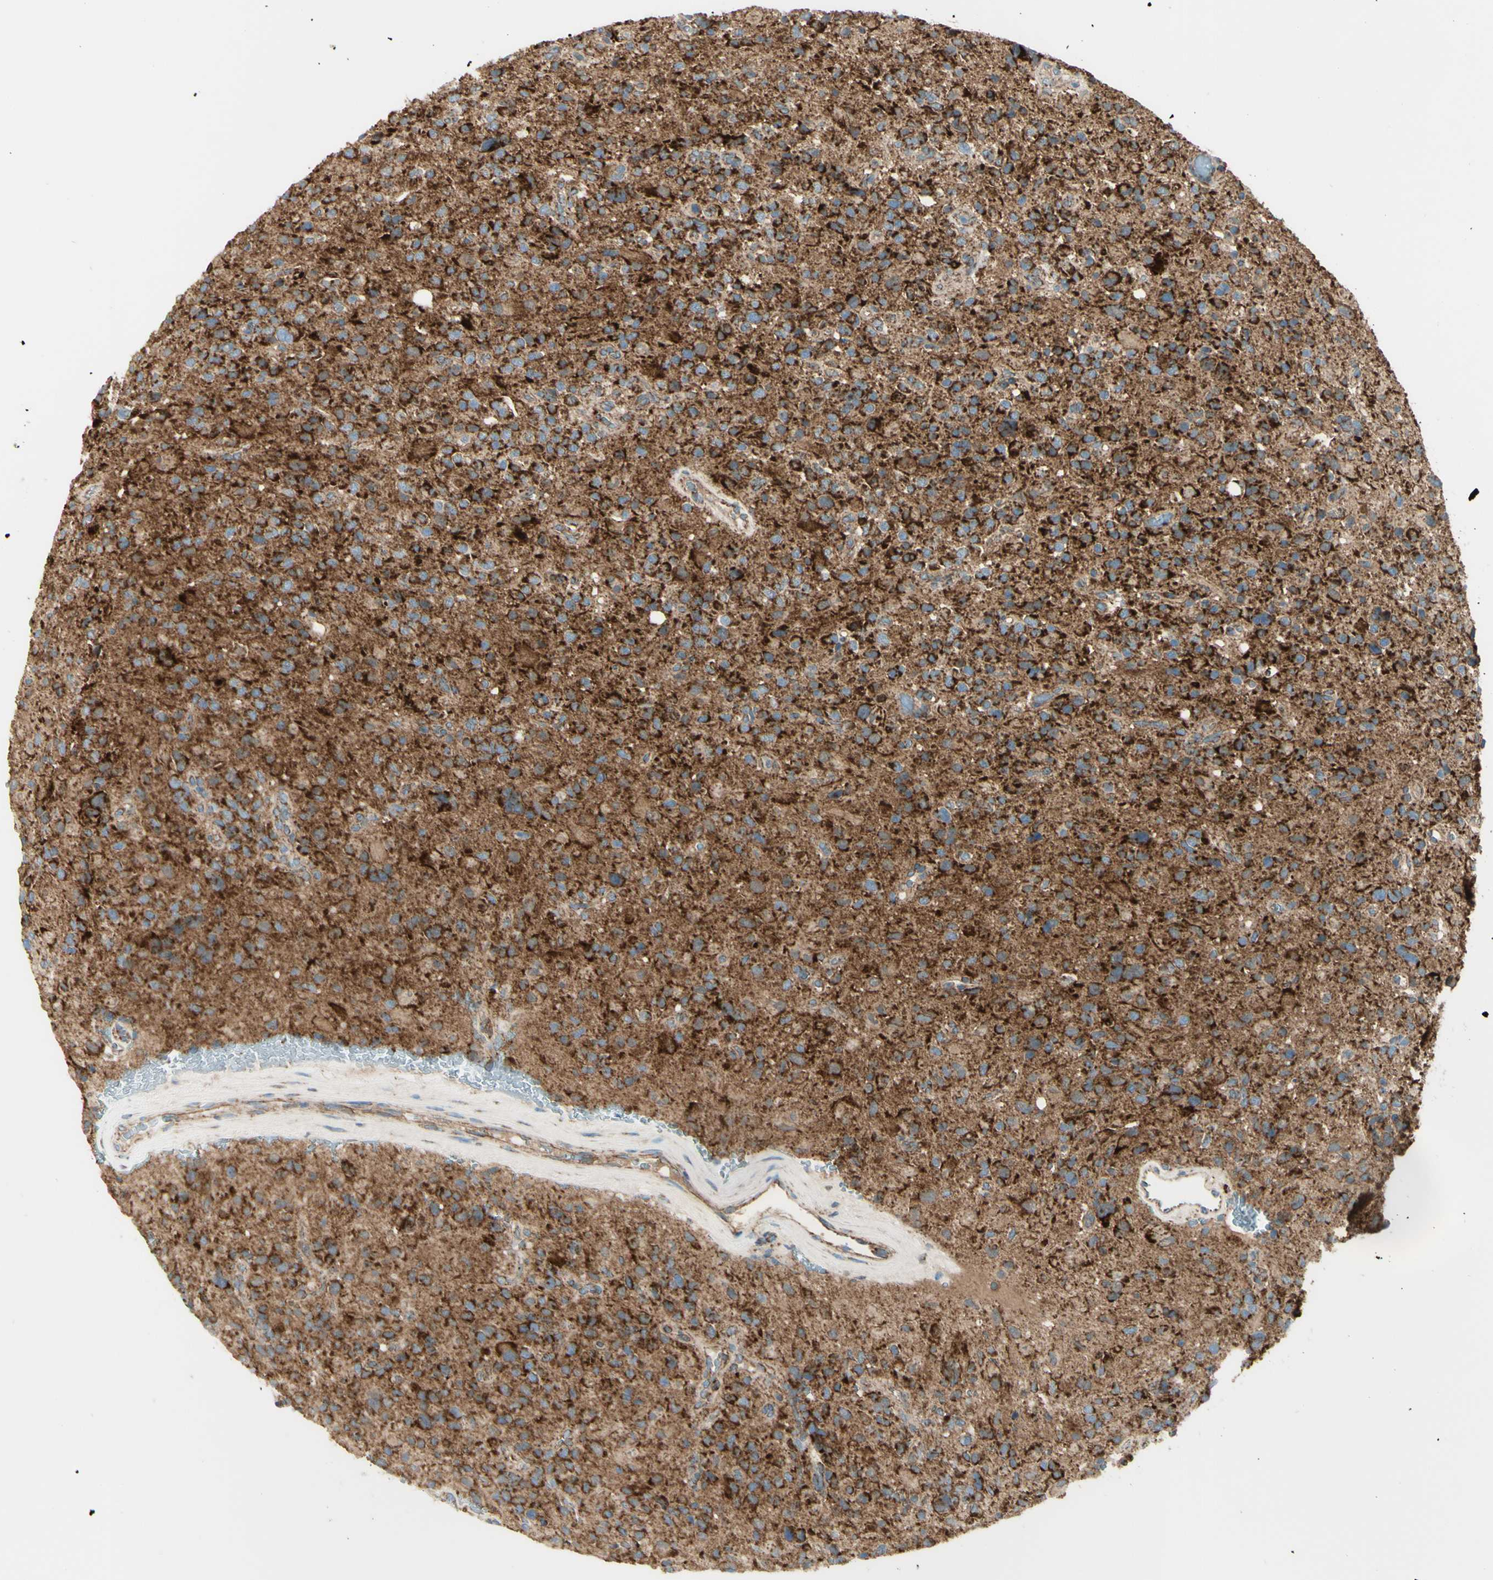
{"staining": {"intensity": "strong", "quantity": "25%-75%", "location": "cytoplasmic/membranous"}, "tissue": "glioma", "cell_type": "Tumor cells", "image_type": "cancer", "snomed": [{"axis": "morphology", "description": "Glioma, malignant, High grade"}, {"axis": "topography", "description": "Brain"}], "caption": "A brown stain shows strong cytoplasmic/membranous positivity of a protein in human malignant high-grade glioma tumor cells. (IHC, brightfield microscopy, high magnification).", "gene": "ARMC10", "patient": {"sex": "male", "age": 48}}